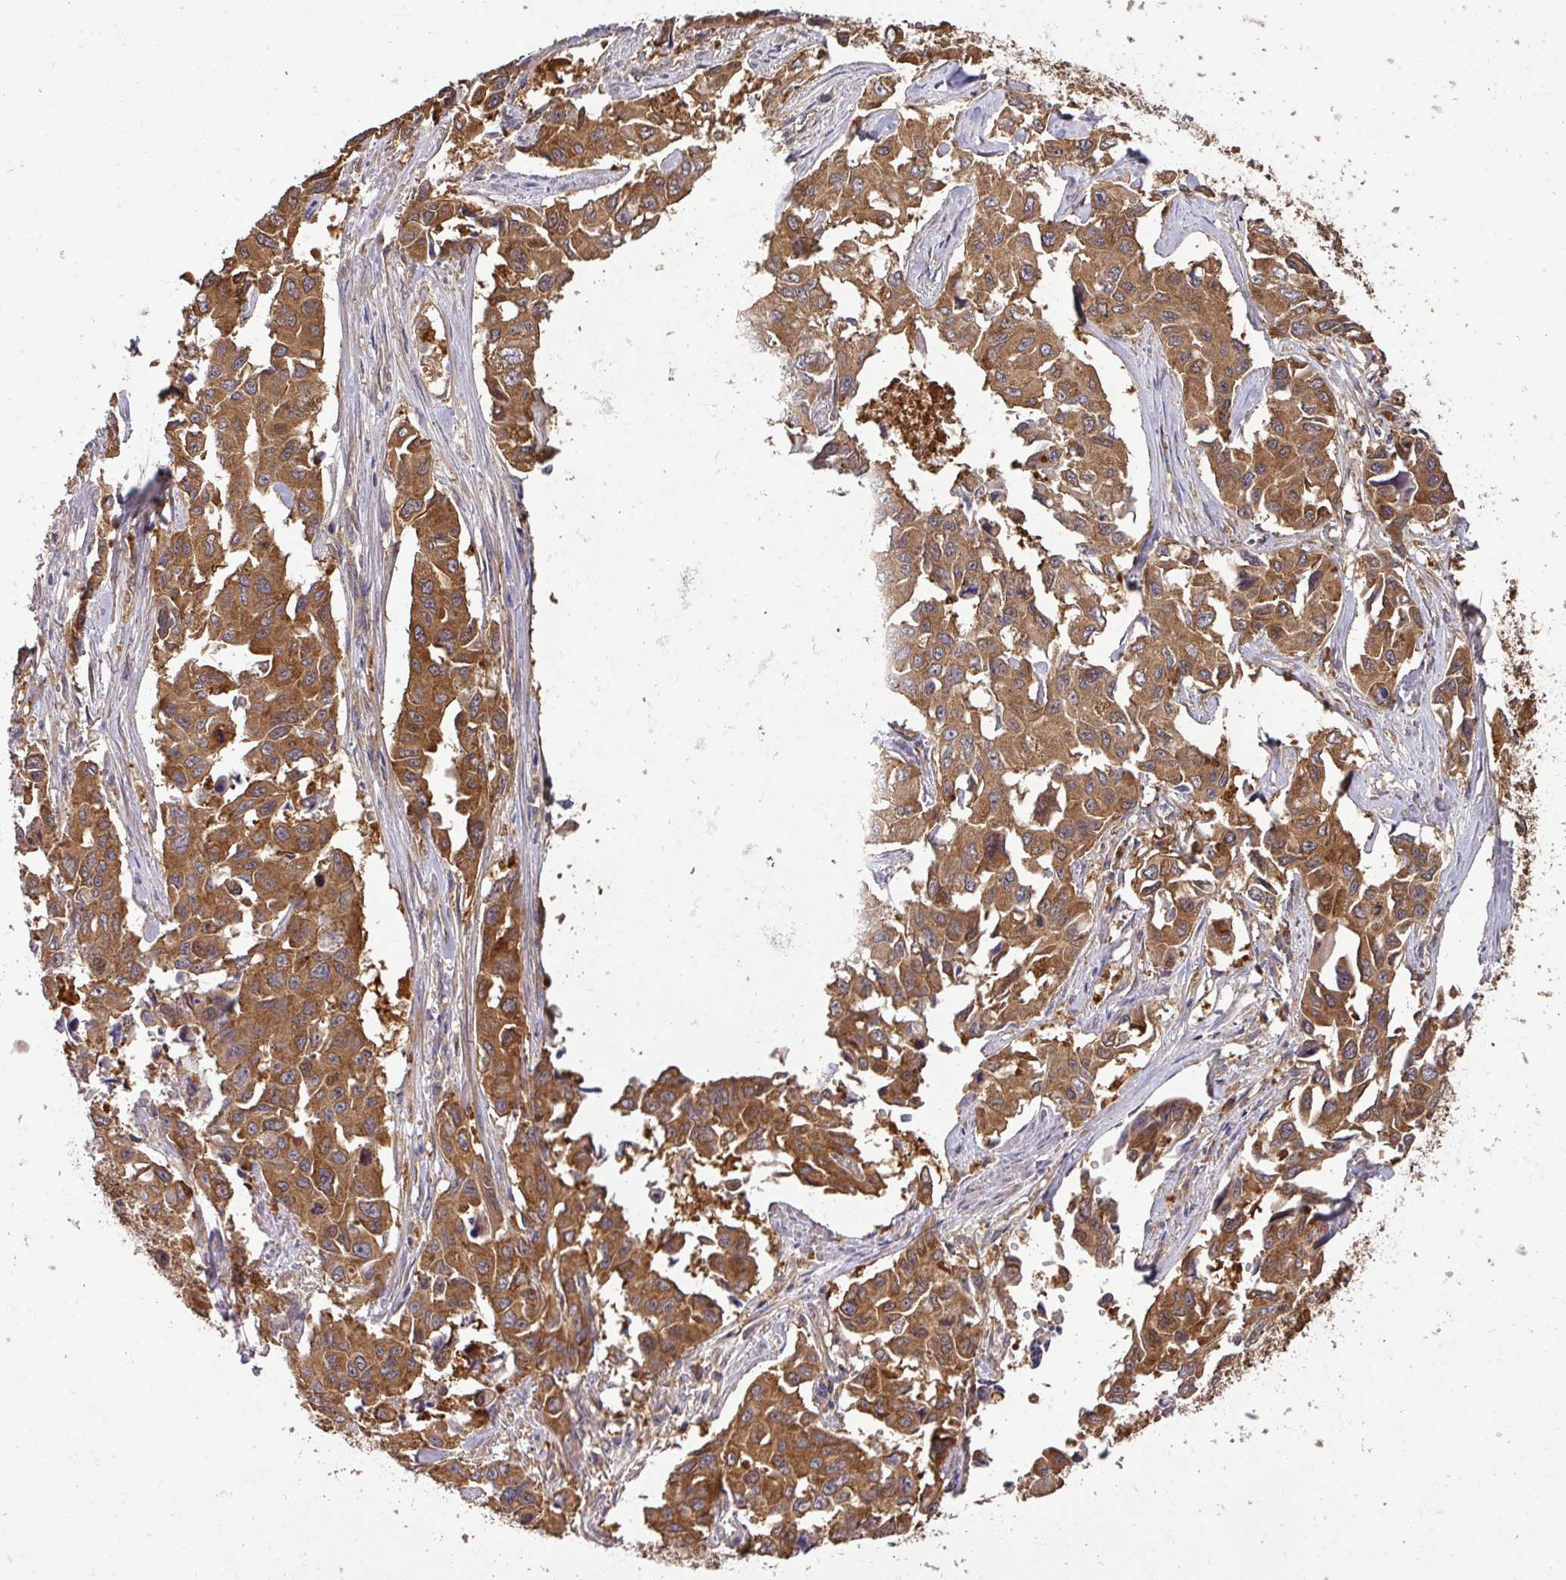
{"staining": {"intensity": "moderate", "quantity": ">75%", "location": "cytoplasmic/membranous"}, "tissue": "lung cancer", "cell_type": "Tumor cells", "image_type": "cancer", "snomed": [{"axis": "morphology", "description": "Adenocarcinoma, NOS"}, {"axis": "topography", "description": "Lung"}], "caption": "Tumor cells demonstrate medium levels of moderate cytoplasmic/membranous expression in approximately >75% of cells in human lung adenocarcinoma.", "gene": "GSPT1", "patient": {"sex": "male", "age": 64}}